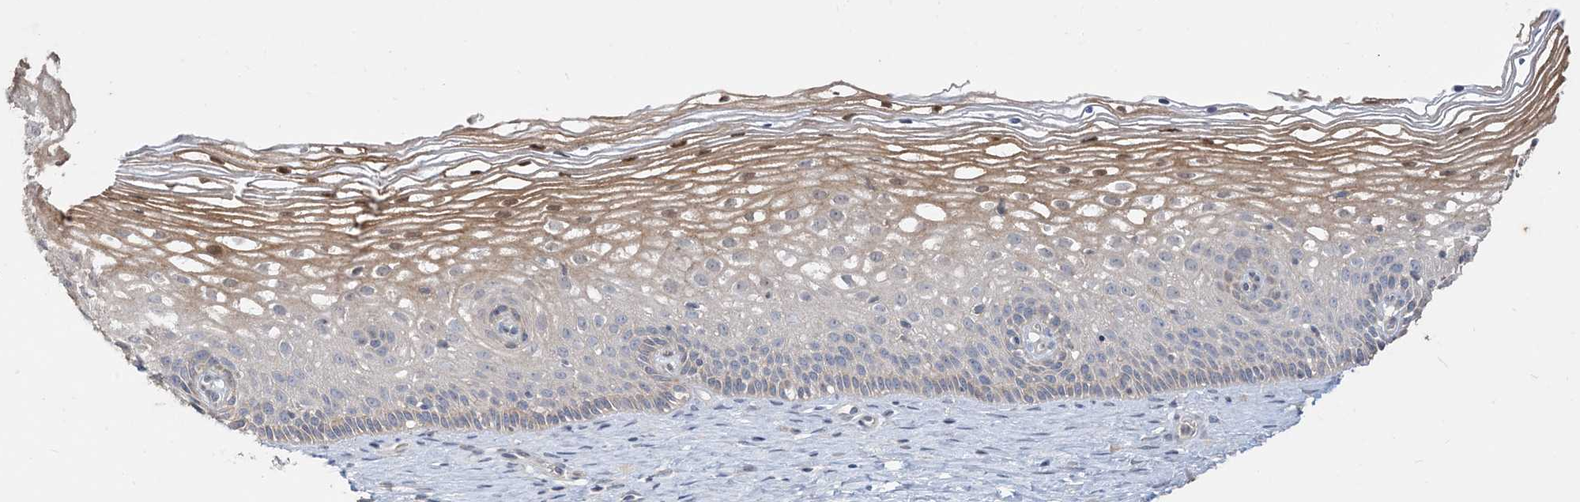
{"staining": {"intensity": "negative", "quantity": "none", "location": "none"}, "tissue": "cervix", "cell_type": "Glandular cells", "image_type": "normal", "snomed": [{"axis": "morphology", "description": "Normal tissue, NOS"}, {"axis": "topography", "description": "Cervix"}], "caption": "A high-resolution photomicrograph shows immunohistochemistry (IHC) staining of benign cervix, which demonstrates no significant expression in glandular cells.", "gene": "RNF175", "patient": {"sex": "female", "age": 33}}